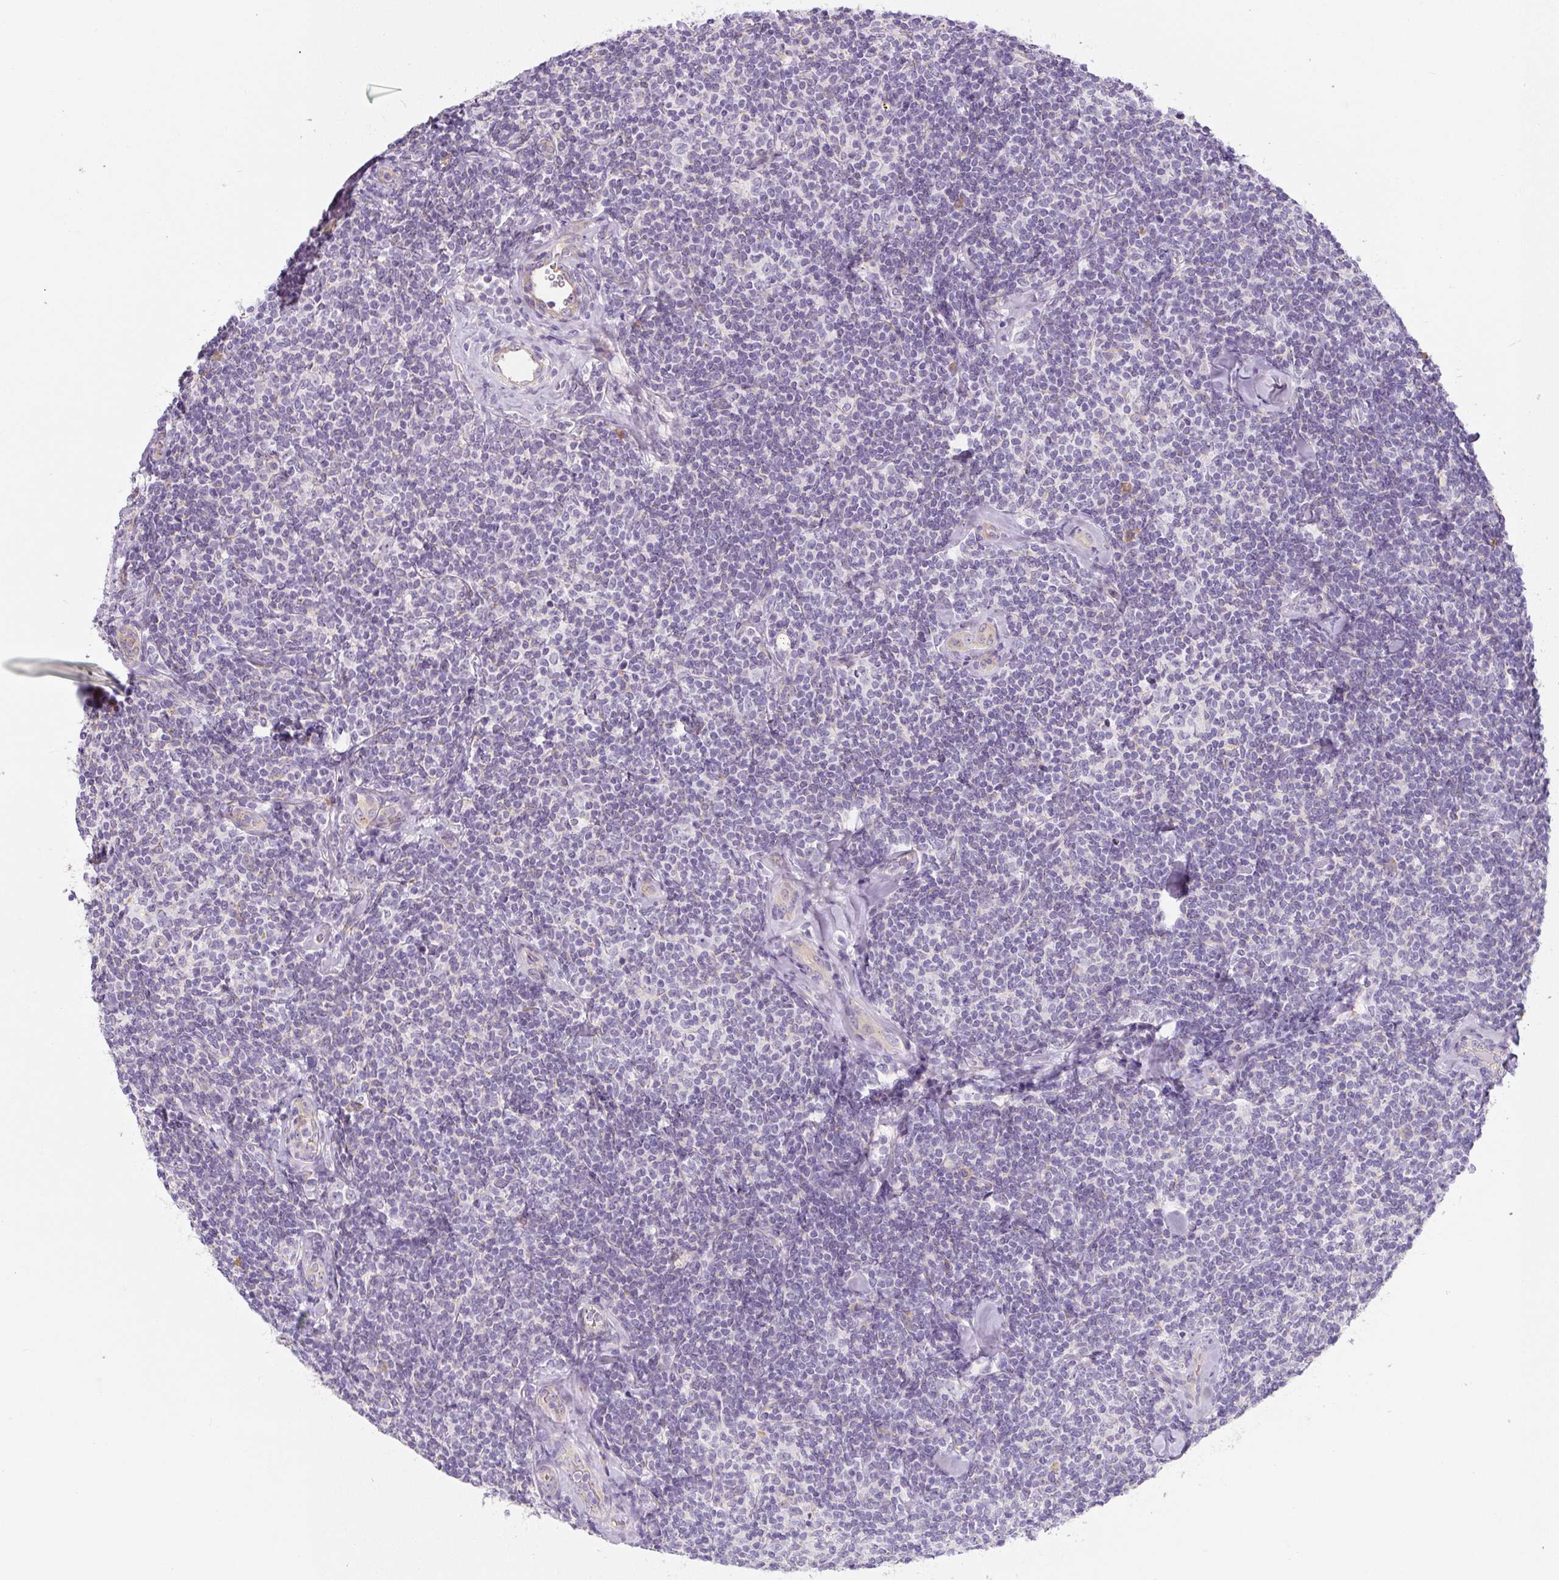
{"staining": {"intensity": "negative", "quantity": "none", "location": "none"}, "tissue": "lymphoma", "cell_type": "Tumor cells", "image_type": "cancer", "snomed": [{"axis": "morphology", "description": "Malignant lymphoma, non-Hodgkin's type, Low grade"}, {"axis": "topography", "description": "Lymph node"}], "caption": "Tumor cells are negative for brown protein staining in lymphoma. The staining is performed using DAB (3,3'-diaminobenzidine) brown chromogen with nuclei counter-stained in using hematoxylin.", "gene": "PWWP3B", "patient": {"sex": "female", "age": 56}}